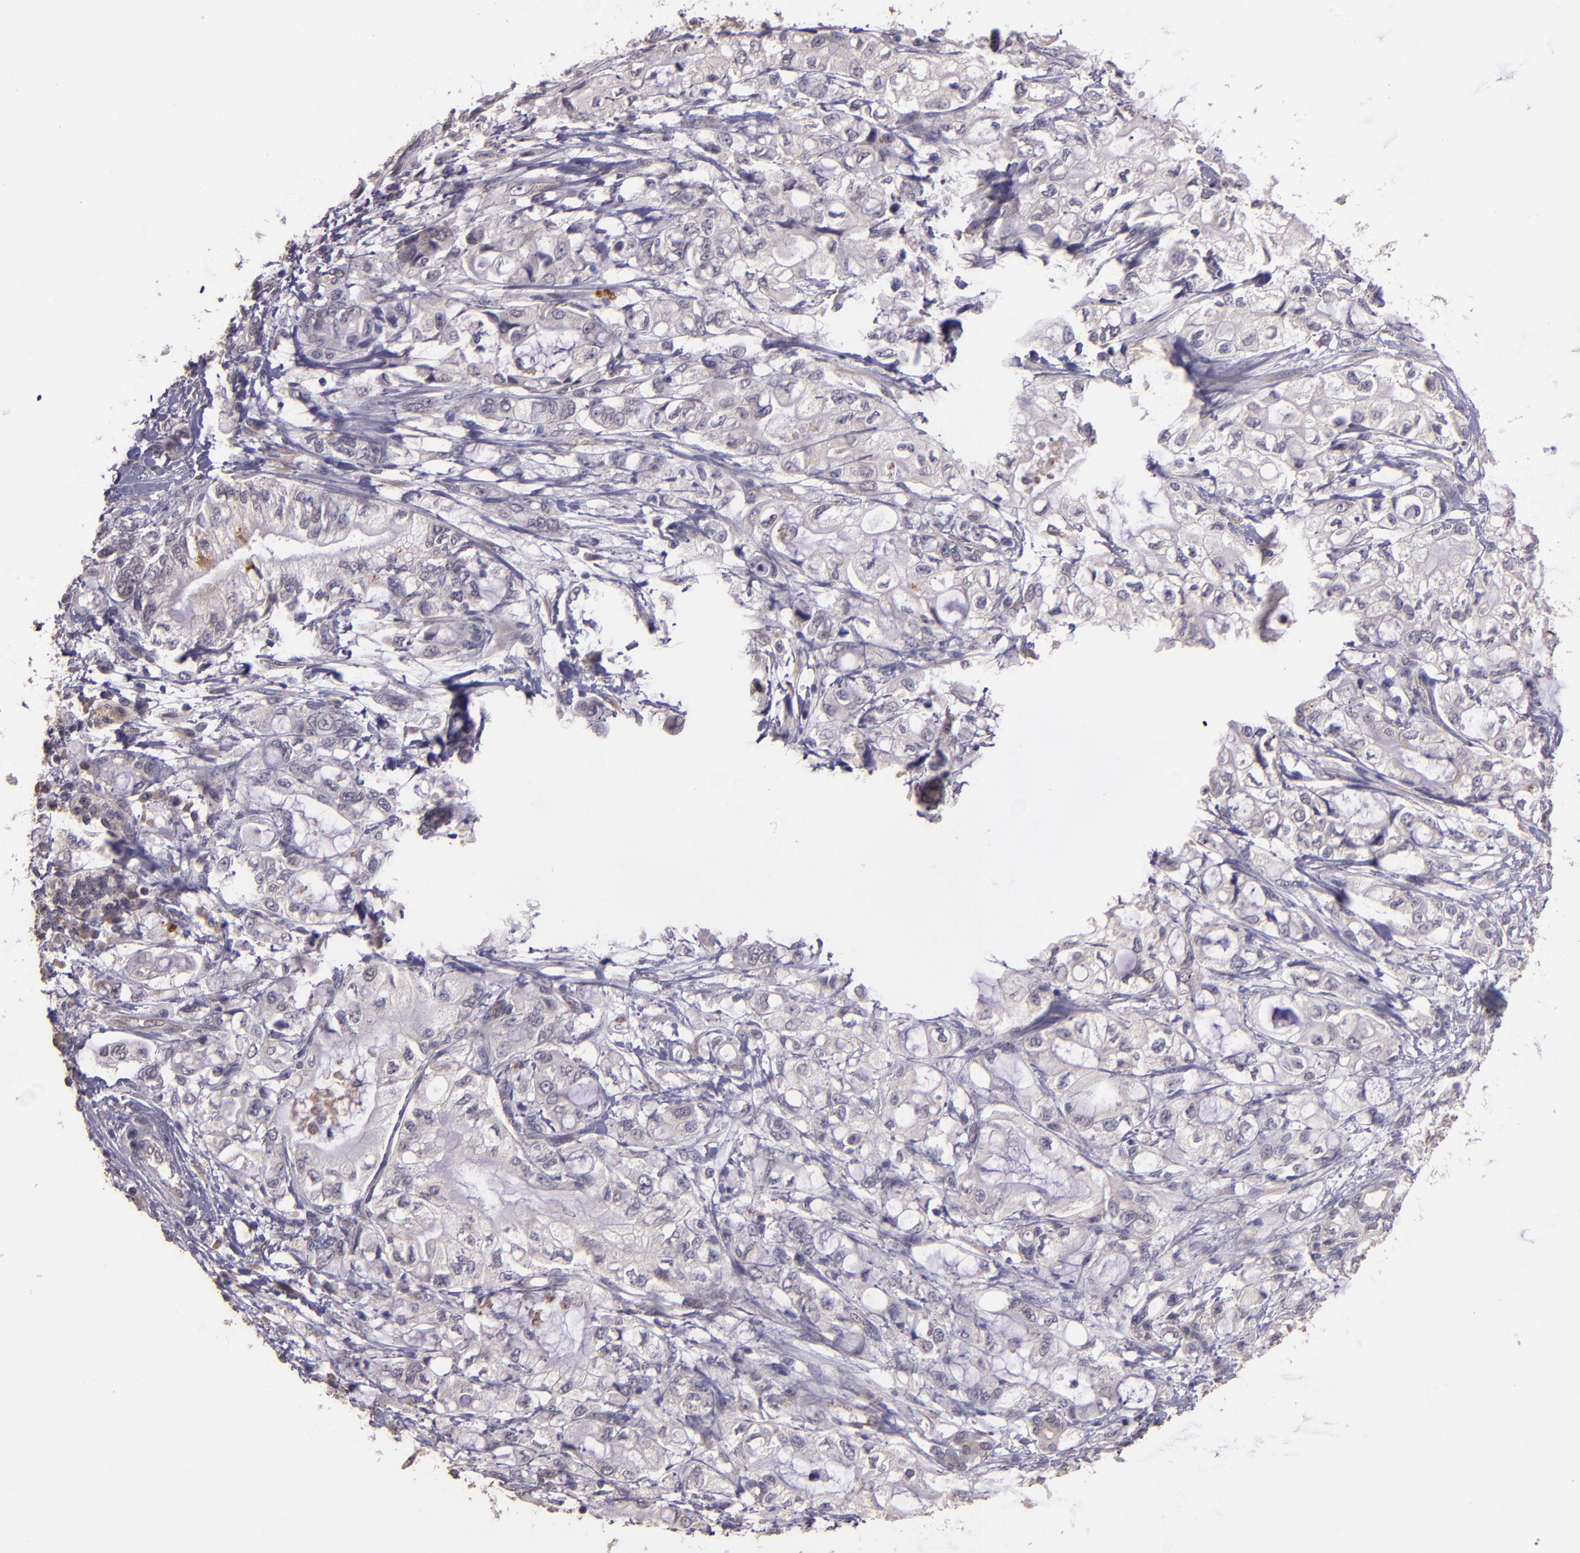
{"staining": {"intensity": "negative", "quantity": "none", "location": "none"}, "tissue": "pancreatic cancer", "cell_type": "Tumor cells", "image_type": "cancer", "snomed": [{"axis": "morphology", "description": "Adenocarcinoma, NOS"}, {"axis": "topography", "description": "Pancreas"}], "caption": "Tumor cells show no significant protein positivity in pancreatic adenocarcinoma.", "gene": "TAF7L", "patient": {"sex": "male", "age": 79}}